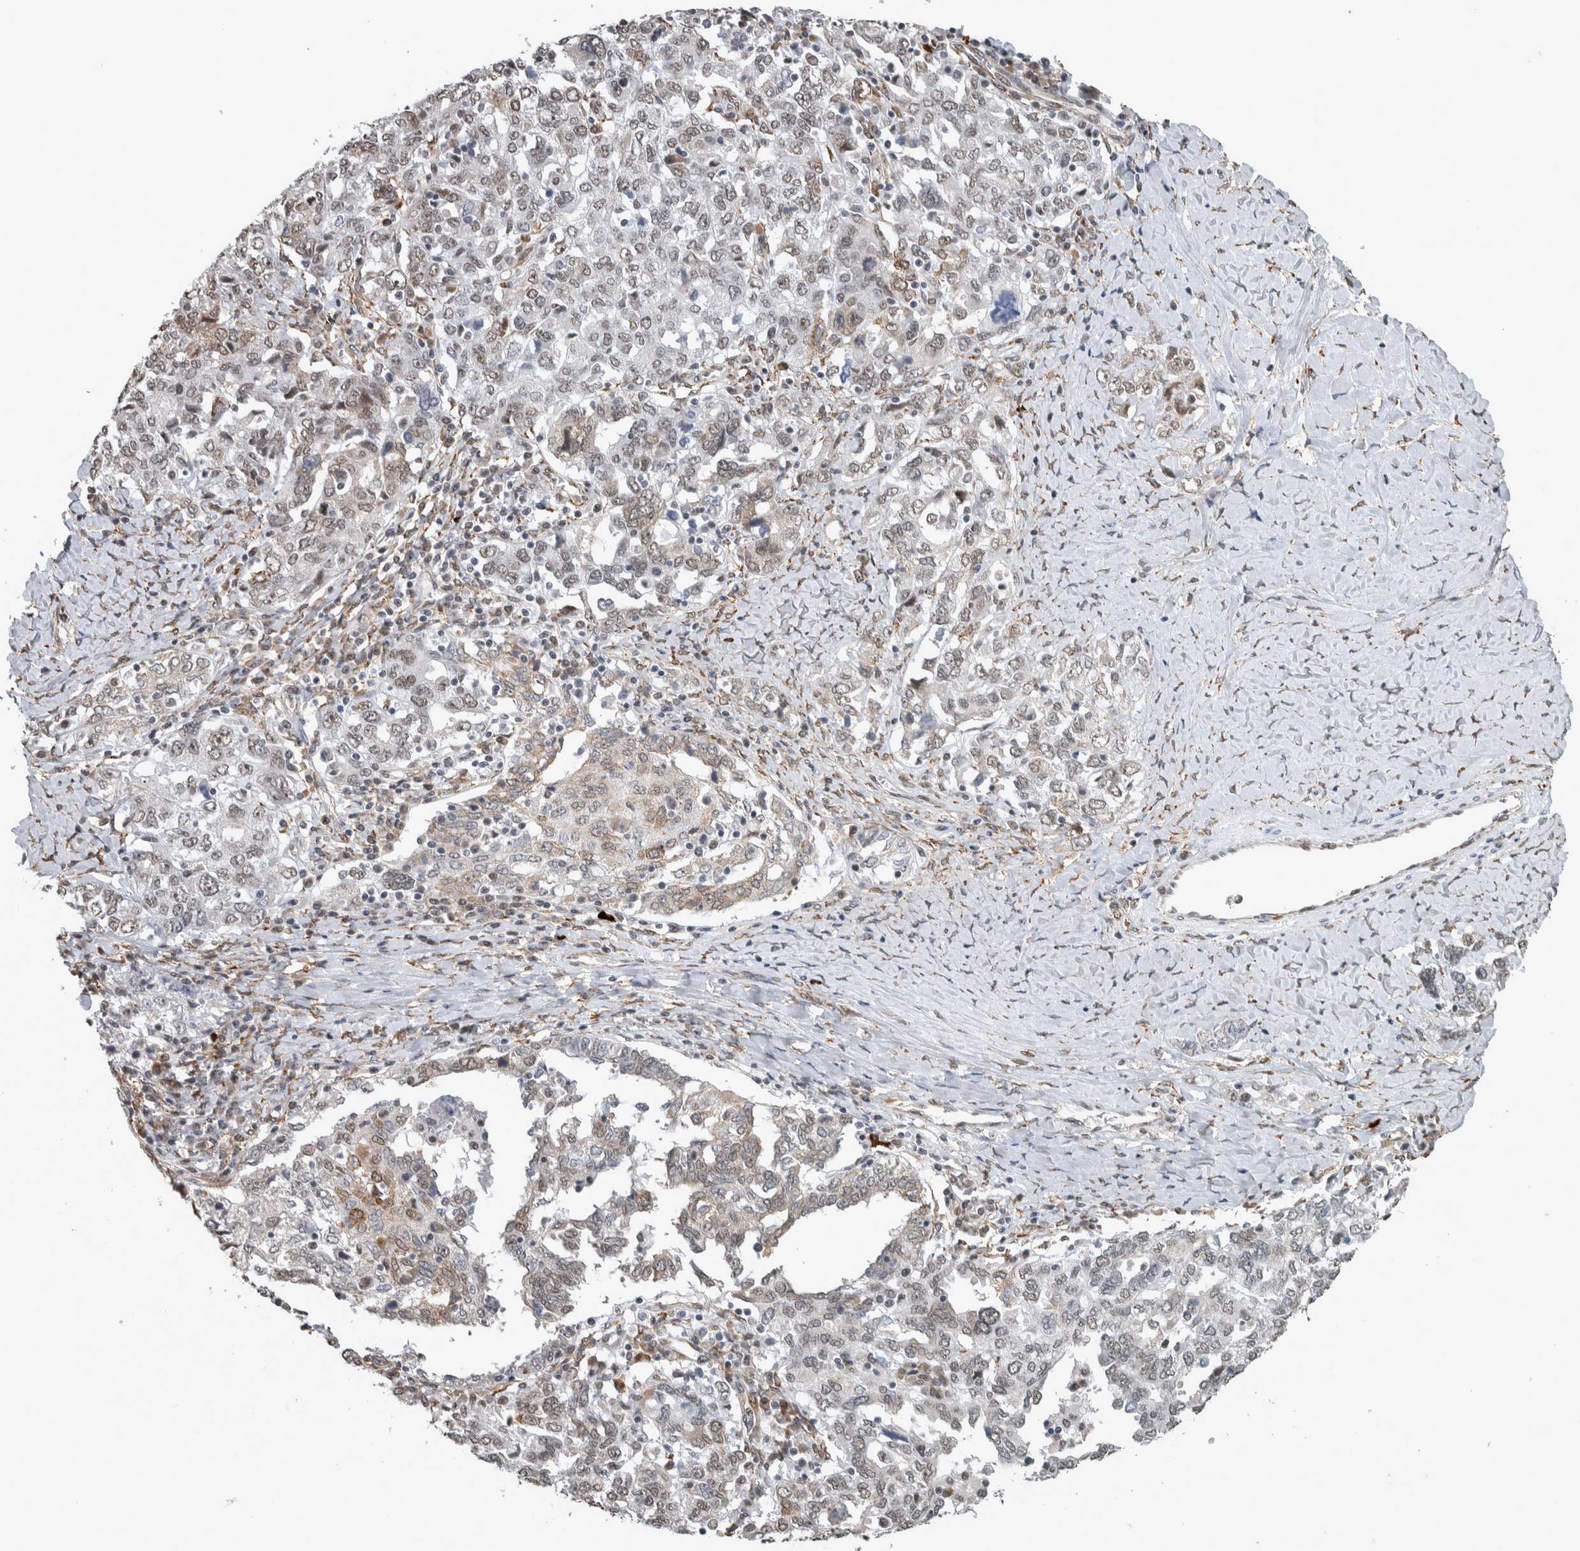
{"staining": {"intensity": "weak", "quantity": "<25%", "location": "nuclear"}, "tissue": "ovarian cancer", "cell_type": "Tumor cells", "image_type": "cancer", "snomed": [{"axis": "morphology", "description": "Carcinoma, endometroid"}, {"axis": "topography", "description": "Ovary"}], "caption": "IHC of ovarian cancer (endometroid carcinoma) reveals no positivity in tumor cells.", "gene": "DDX42", "patient": {"sex": "female", "age": 62}}